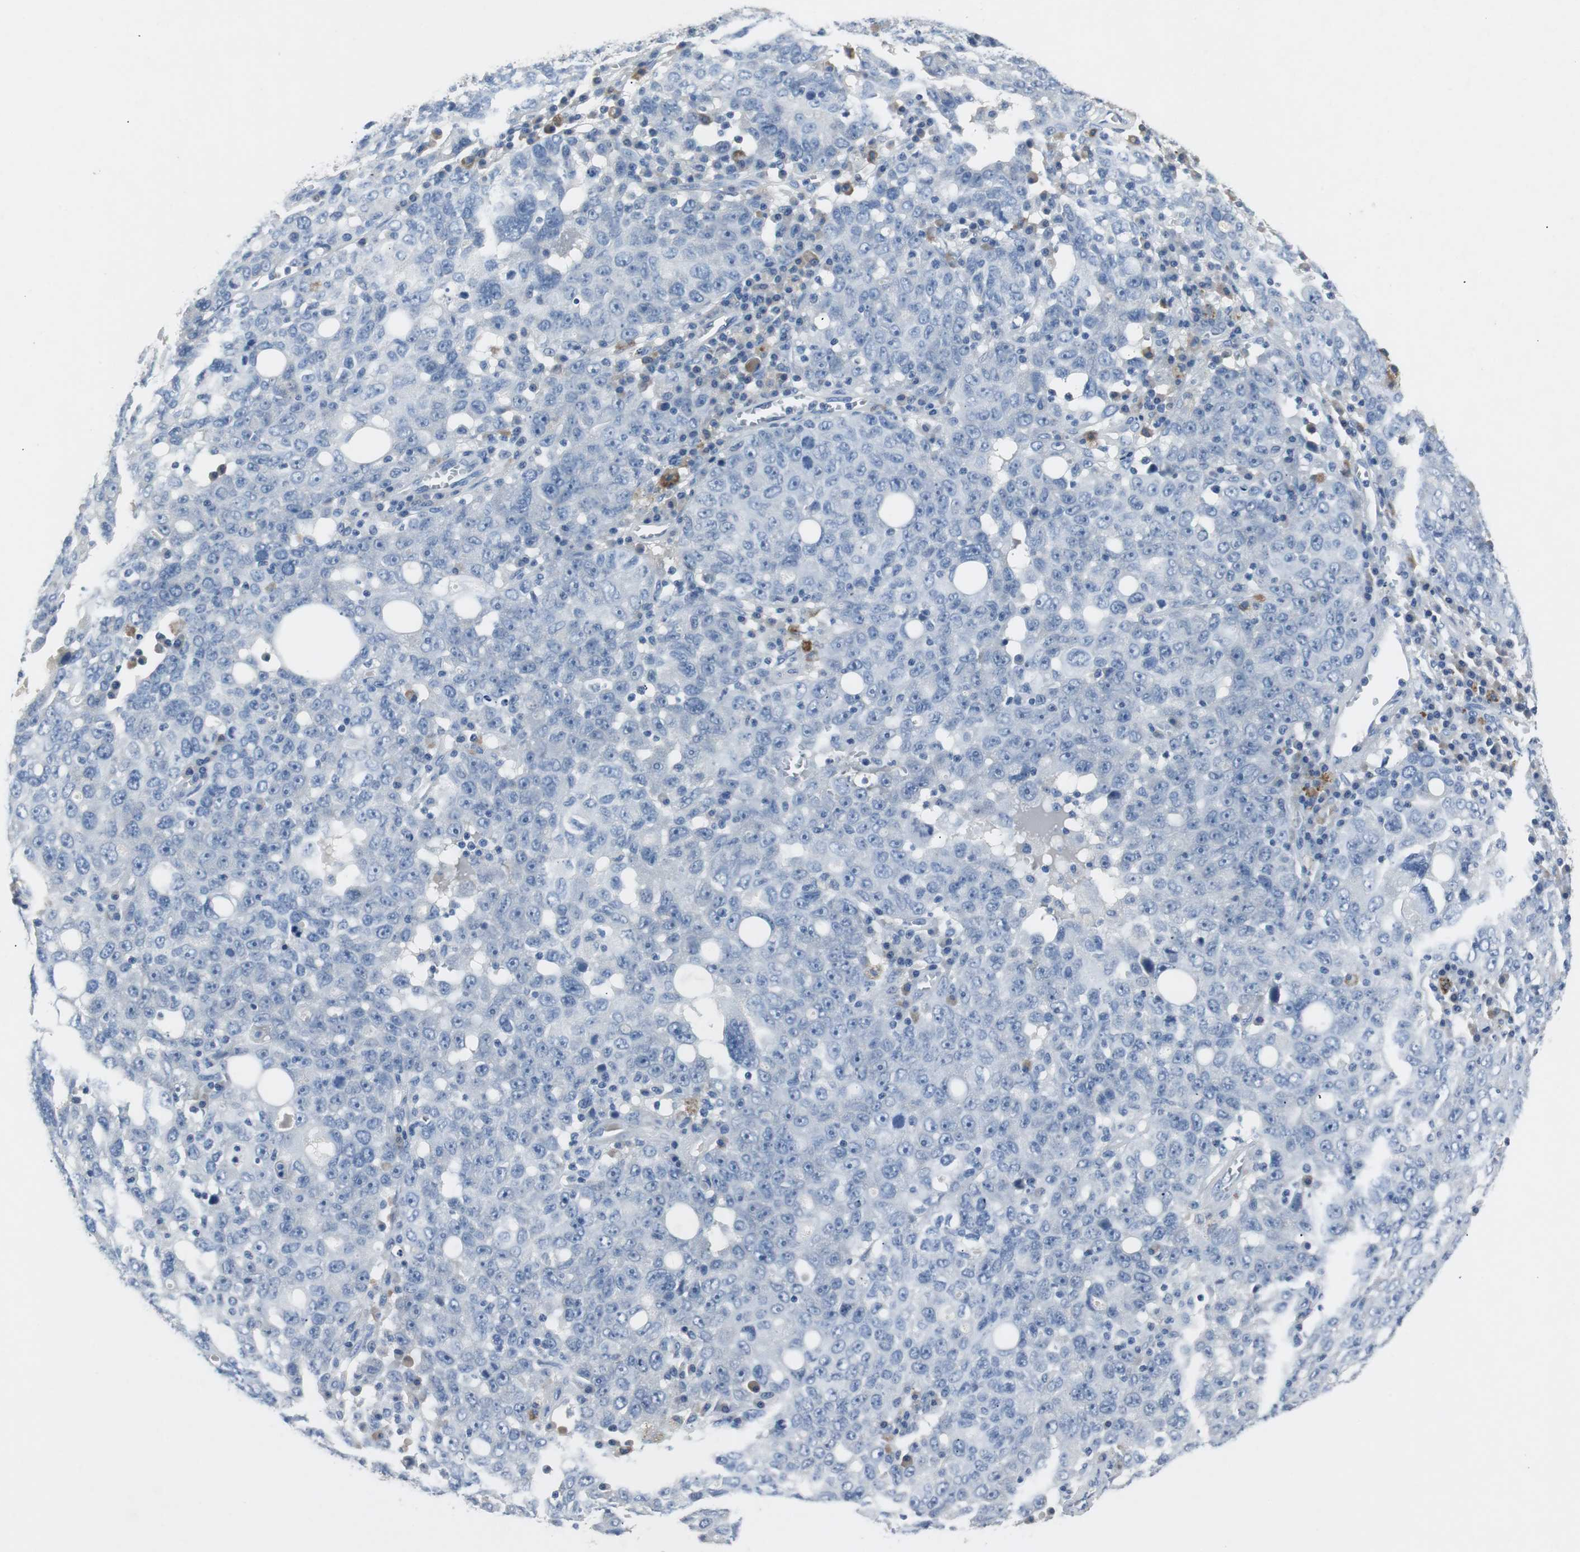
{"staining": {"intensity": "negative", "quantity": "none", "location": "none"}, "tissue": "ovarian cancer", "cell_type": "Tumor cells", "image_type": "cancer", "snomed": [{"axis": "morphology", "description": "Carcinoma, endometroid"}, {"axis": "topography", "description": "Ovary"}], "caption": "The micrograph demonstrates no staining of tumor cells in ovarian cancer (endometroid carcinoma).", "gene": "LRP2", "patient": {"sex": "female", "age": 62}}